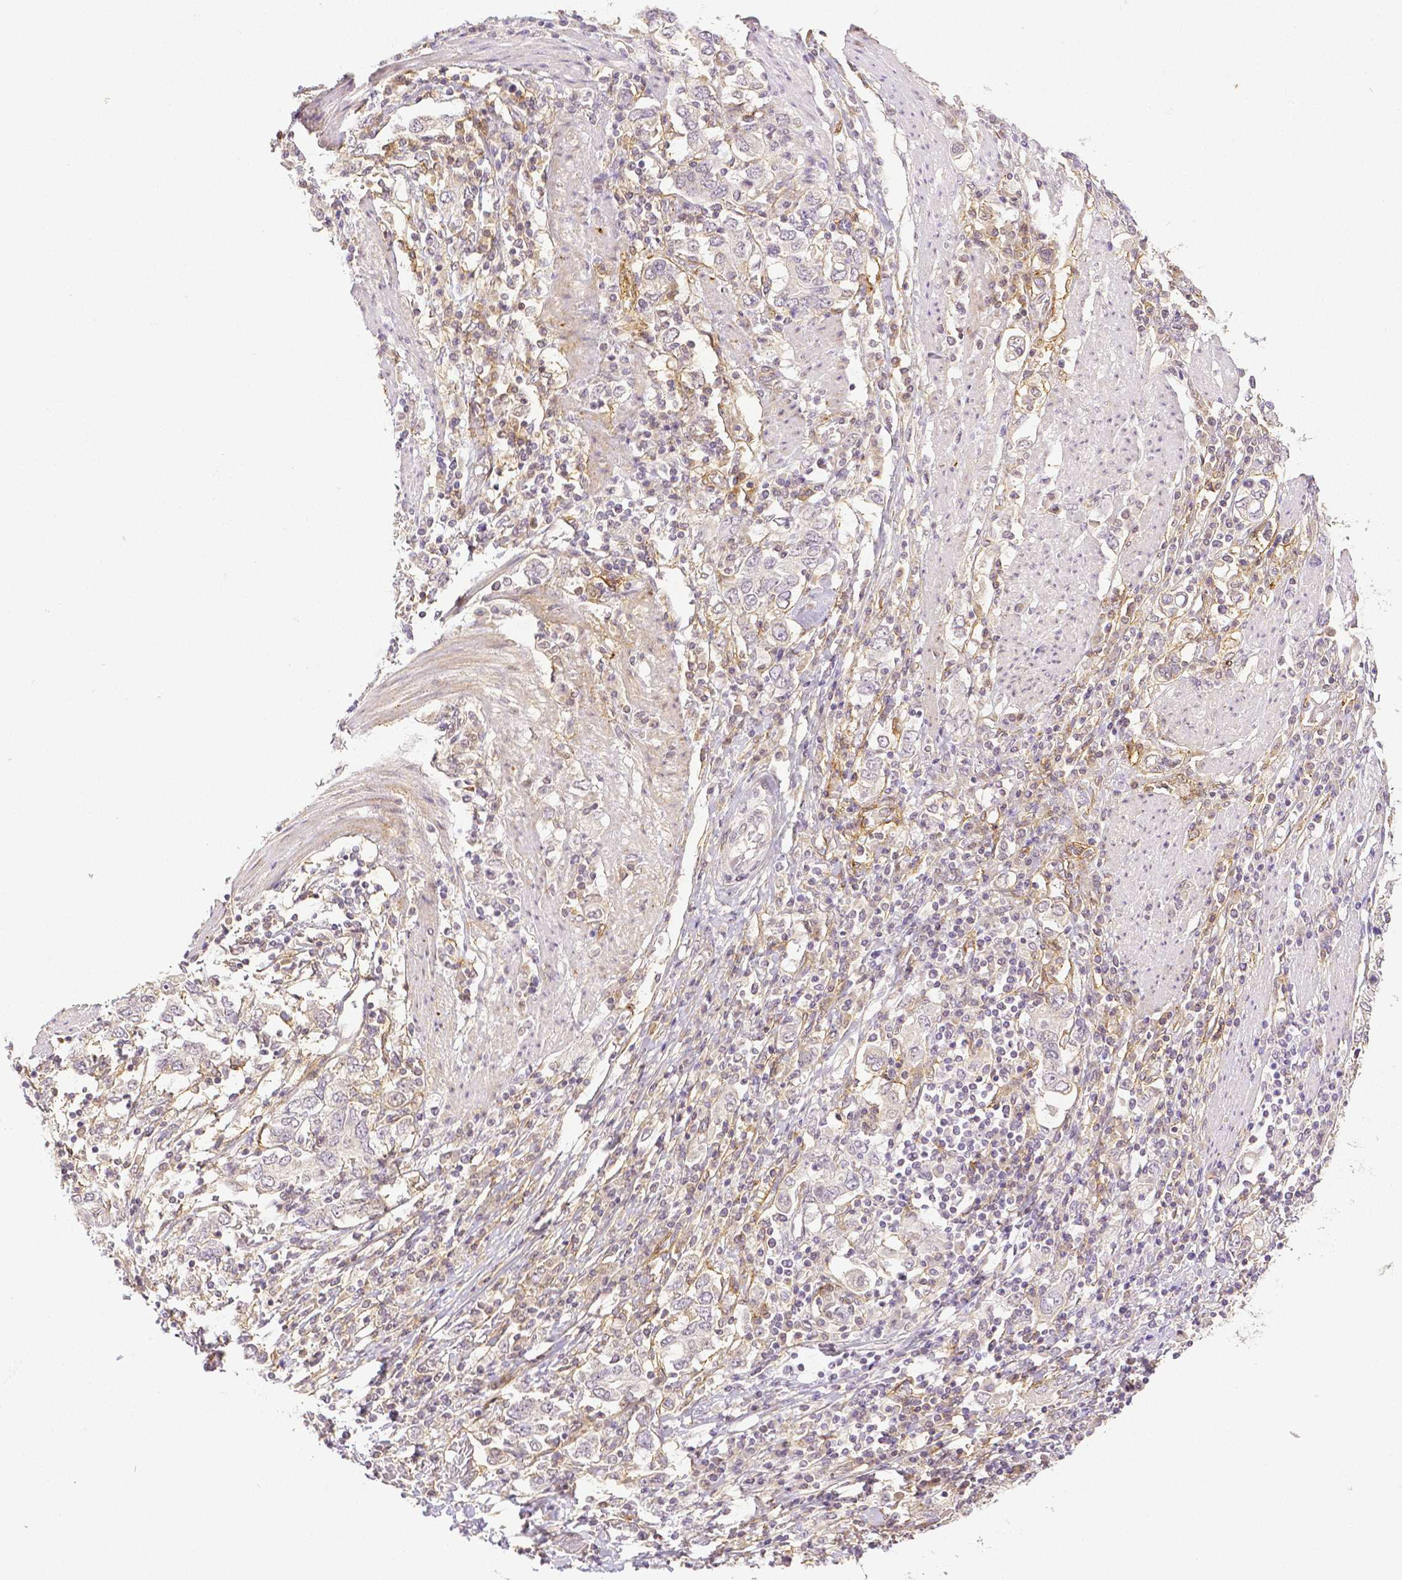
{"staining": {"intensity": "negative", "quantity": "none", "location": "none"}, "tissue": "stomach cancer", "cell_type": "Tumor cells", "image_type": "cancer", "snomed": [{"axis": "morphology", "description": "Adenocarcinoma, NOS"}, {"axis": "topography", "description": "Stomach, upper"}, {"axis": "topography", "description": "Stomach"}], "caption": "Immunohistochemistry micrograph of stomach cancer stained for a protein (brown), which exhibits no positivity in tumor cells.", "gene": "THY1", "patient": {"sex": "male", "age": 62}}